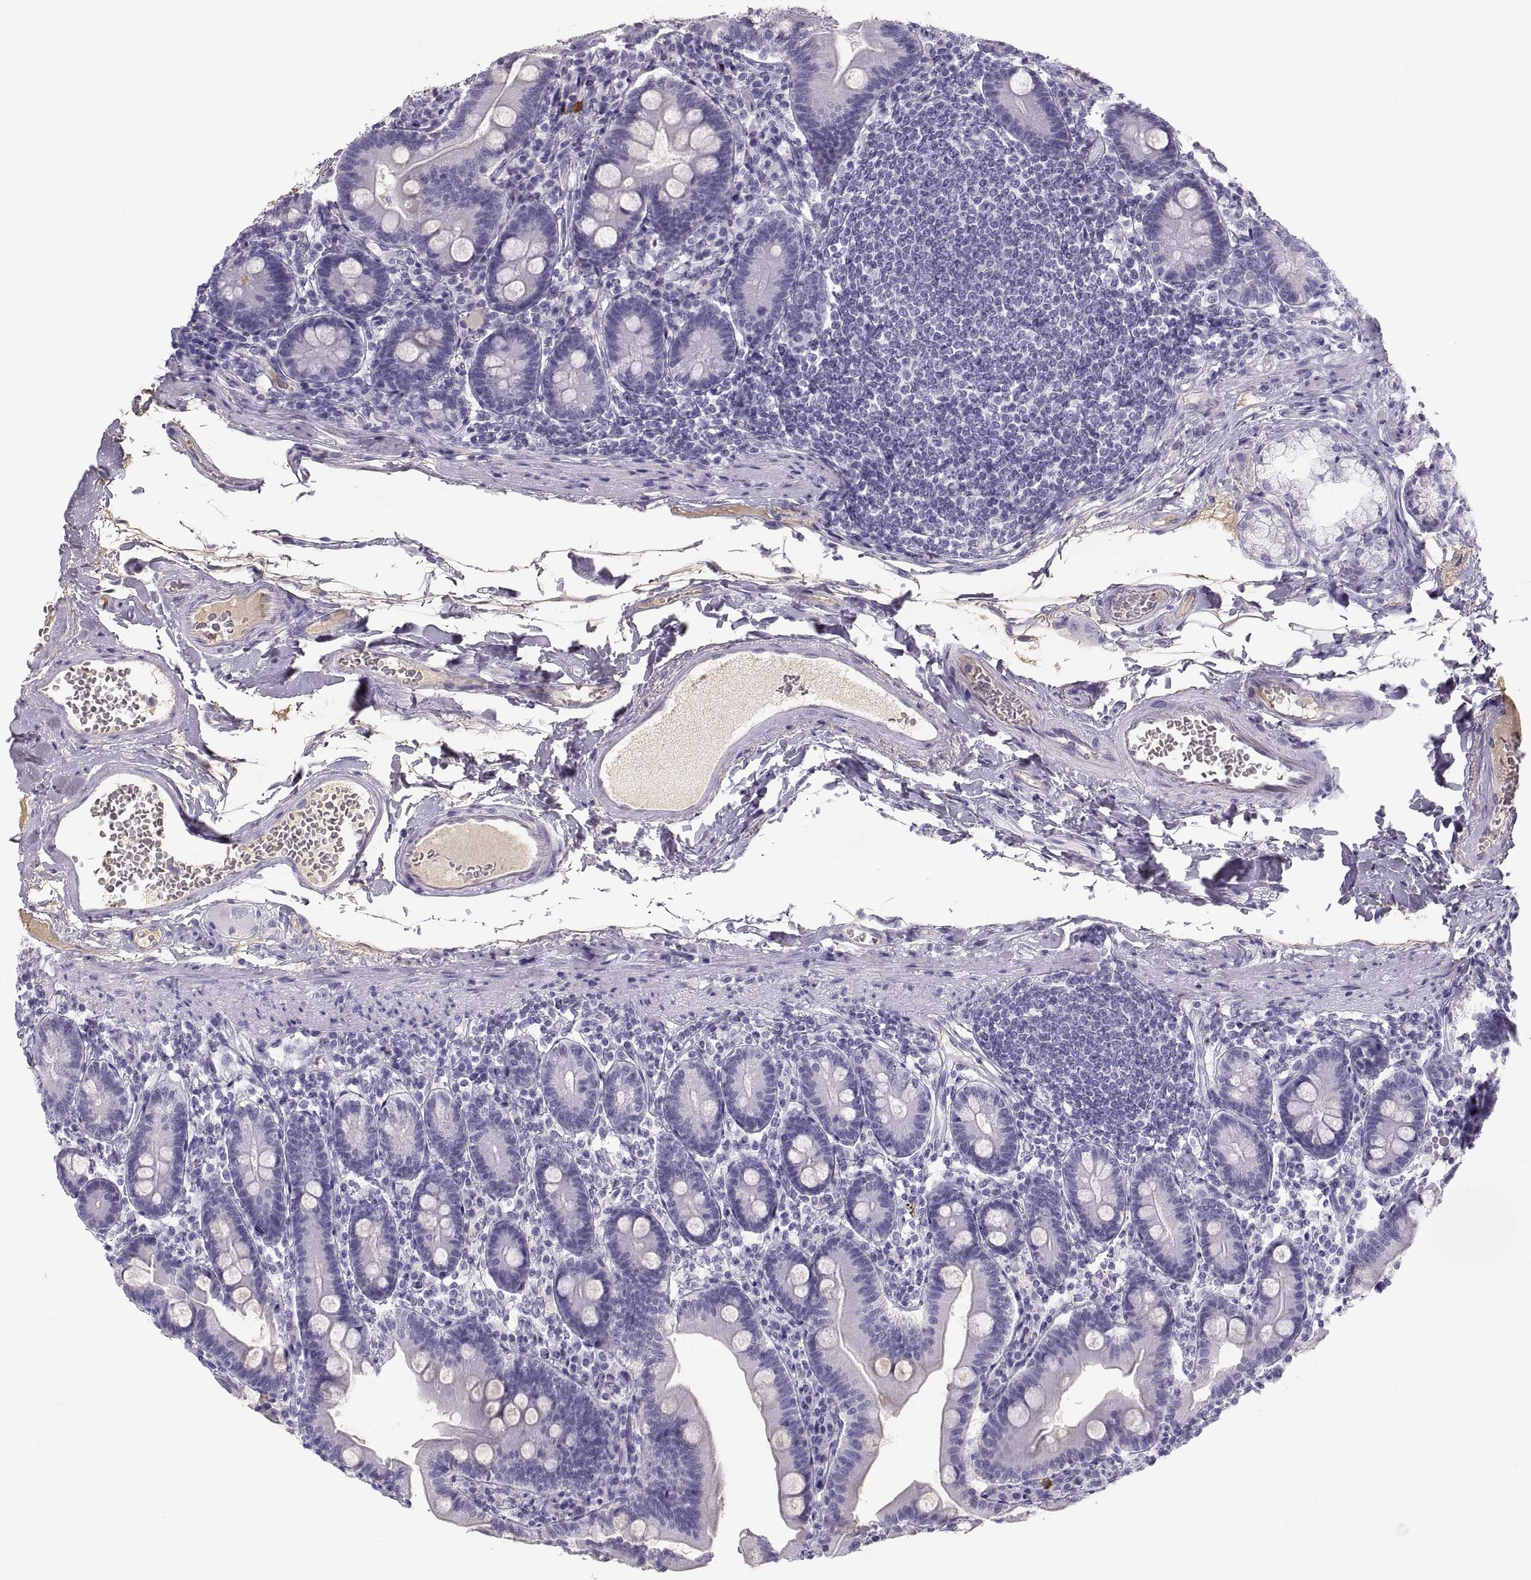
{"staining": {"intensity": "negative", "quantity": "none", "location": "none"}, "tissue": "duodenum", "cell_type": "Glandular cells", "image_type": "normal", "snomed": [{"axis": "morphology", "description": "Normal tissue, NOS"}, {"axis": "topography", "description": "Duodenum"}], "caption": "Immunohistochemical staining of benign duodenum reveals no significant expression in glandular cells.", "gene": "MAGEB2", "patient": {"sex": "female", "age": 67}}